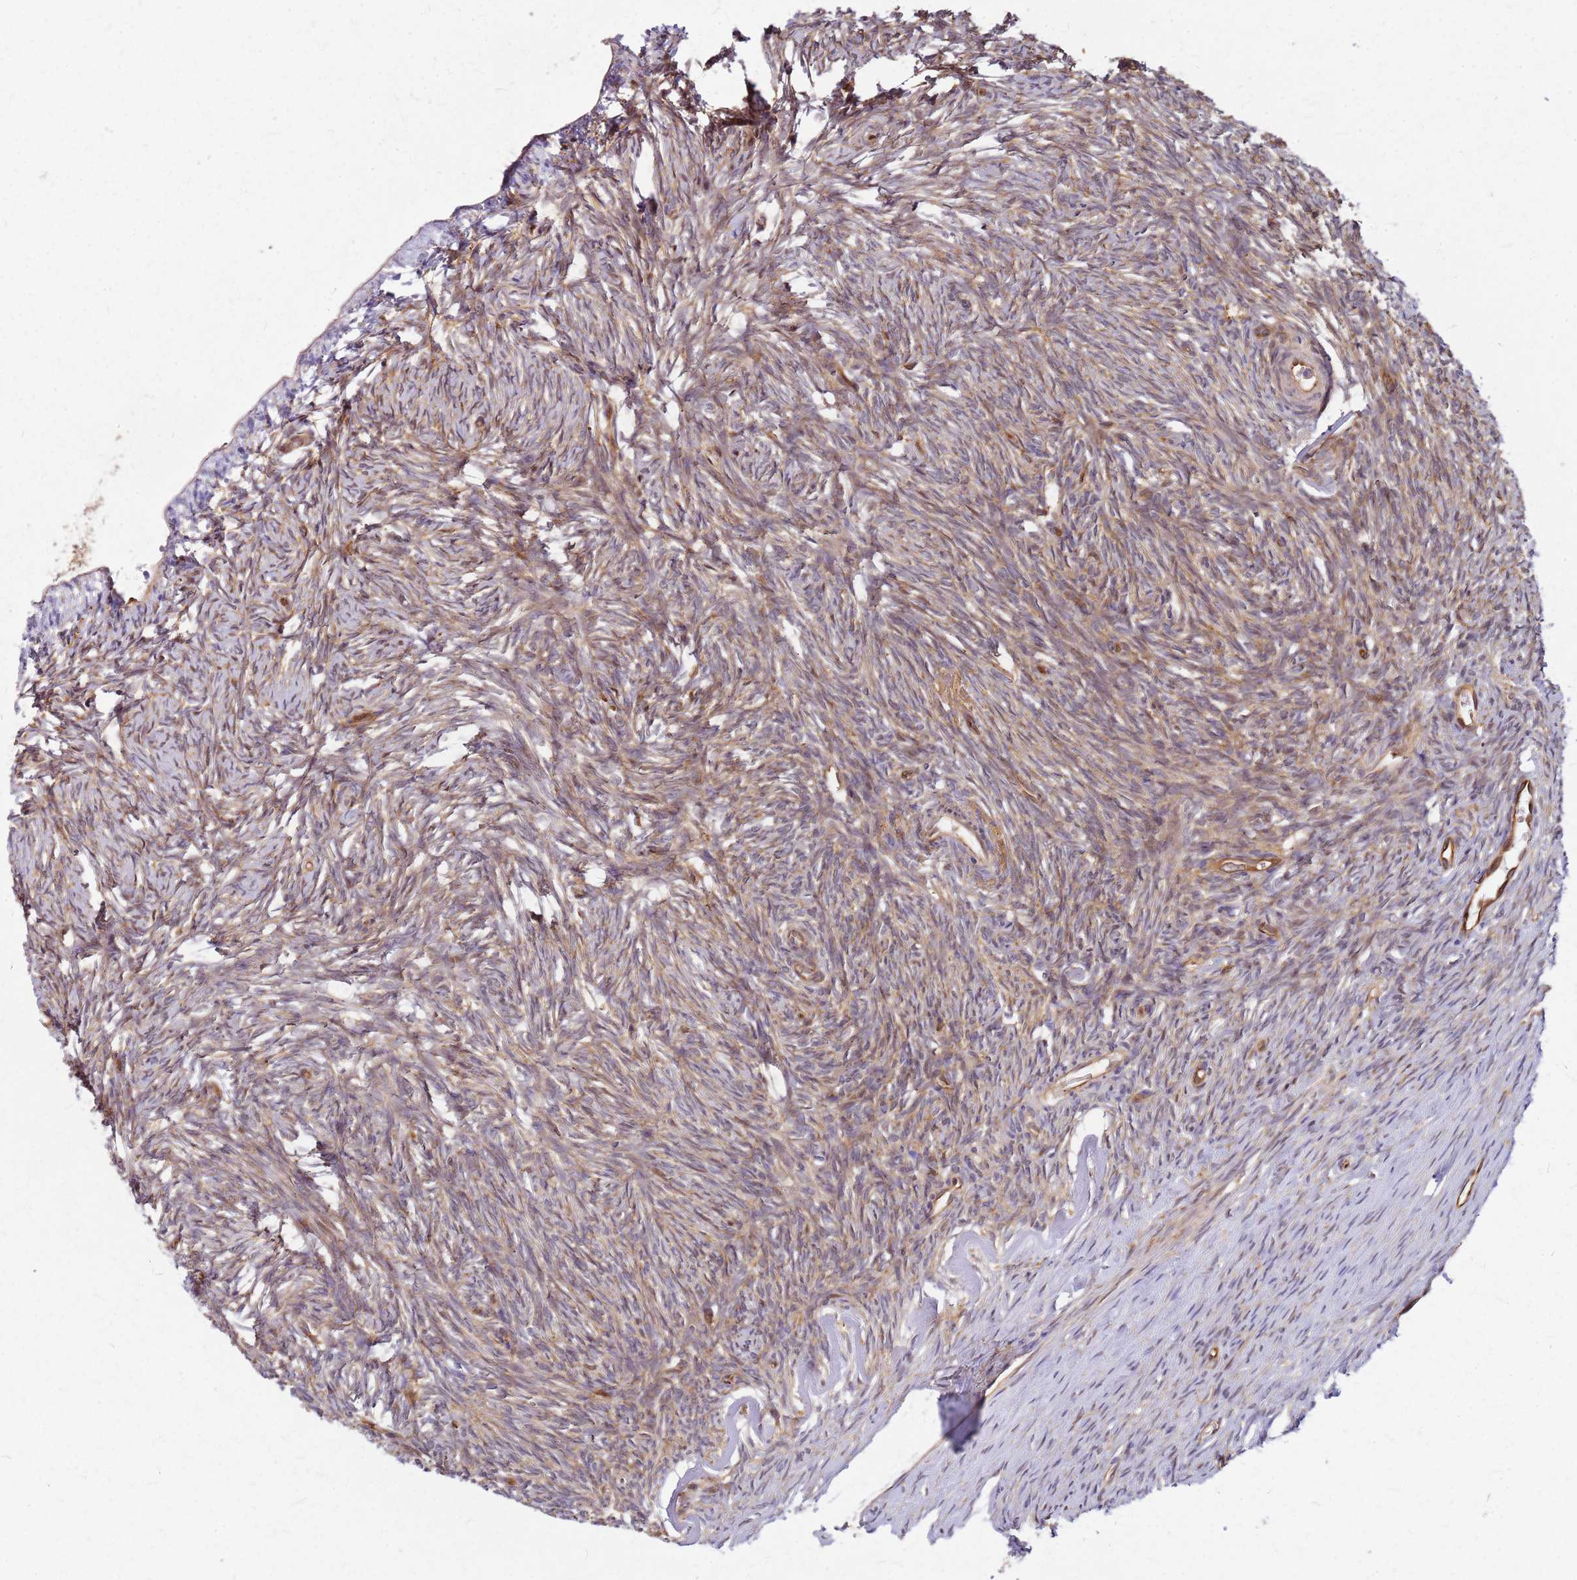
{"staining": {"intensity": "moderate", "quantity": "25%-75%", "location": "cytoplasmic/membranous"}, "tissue": "ovary", "cell_type": "Ovarian stroma cells", "image_type": "normal", "snomed": [{"axis": "morphology", "description": "Normal tissue, NOS"}, {"axis": "topography", "description": "Ovary"}], "caption": "Ovary stained with DAB immunohistochemistry (IHC) reveals medium levels of moderate cytoplasmic/membranous staining in approximately 25%-75% of ovarian stroma cells.", "gene": "HDX", "patient": {"sex": "female", "age": 51}}